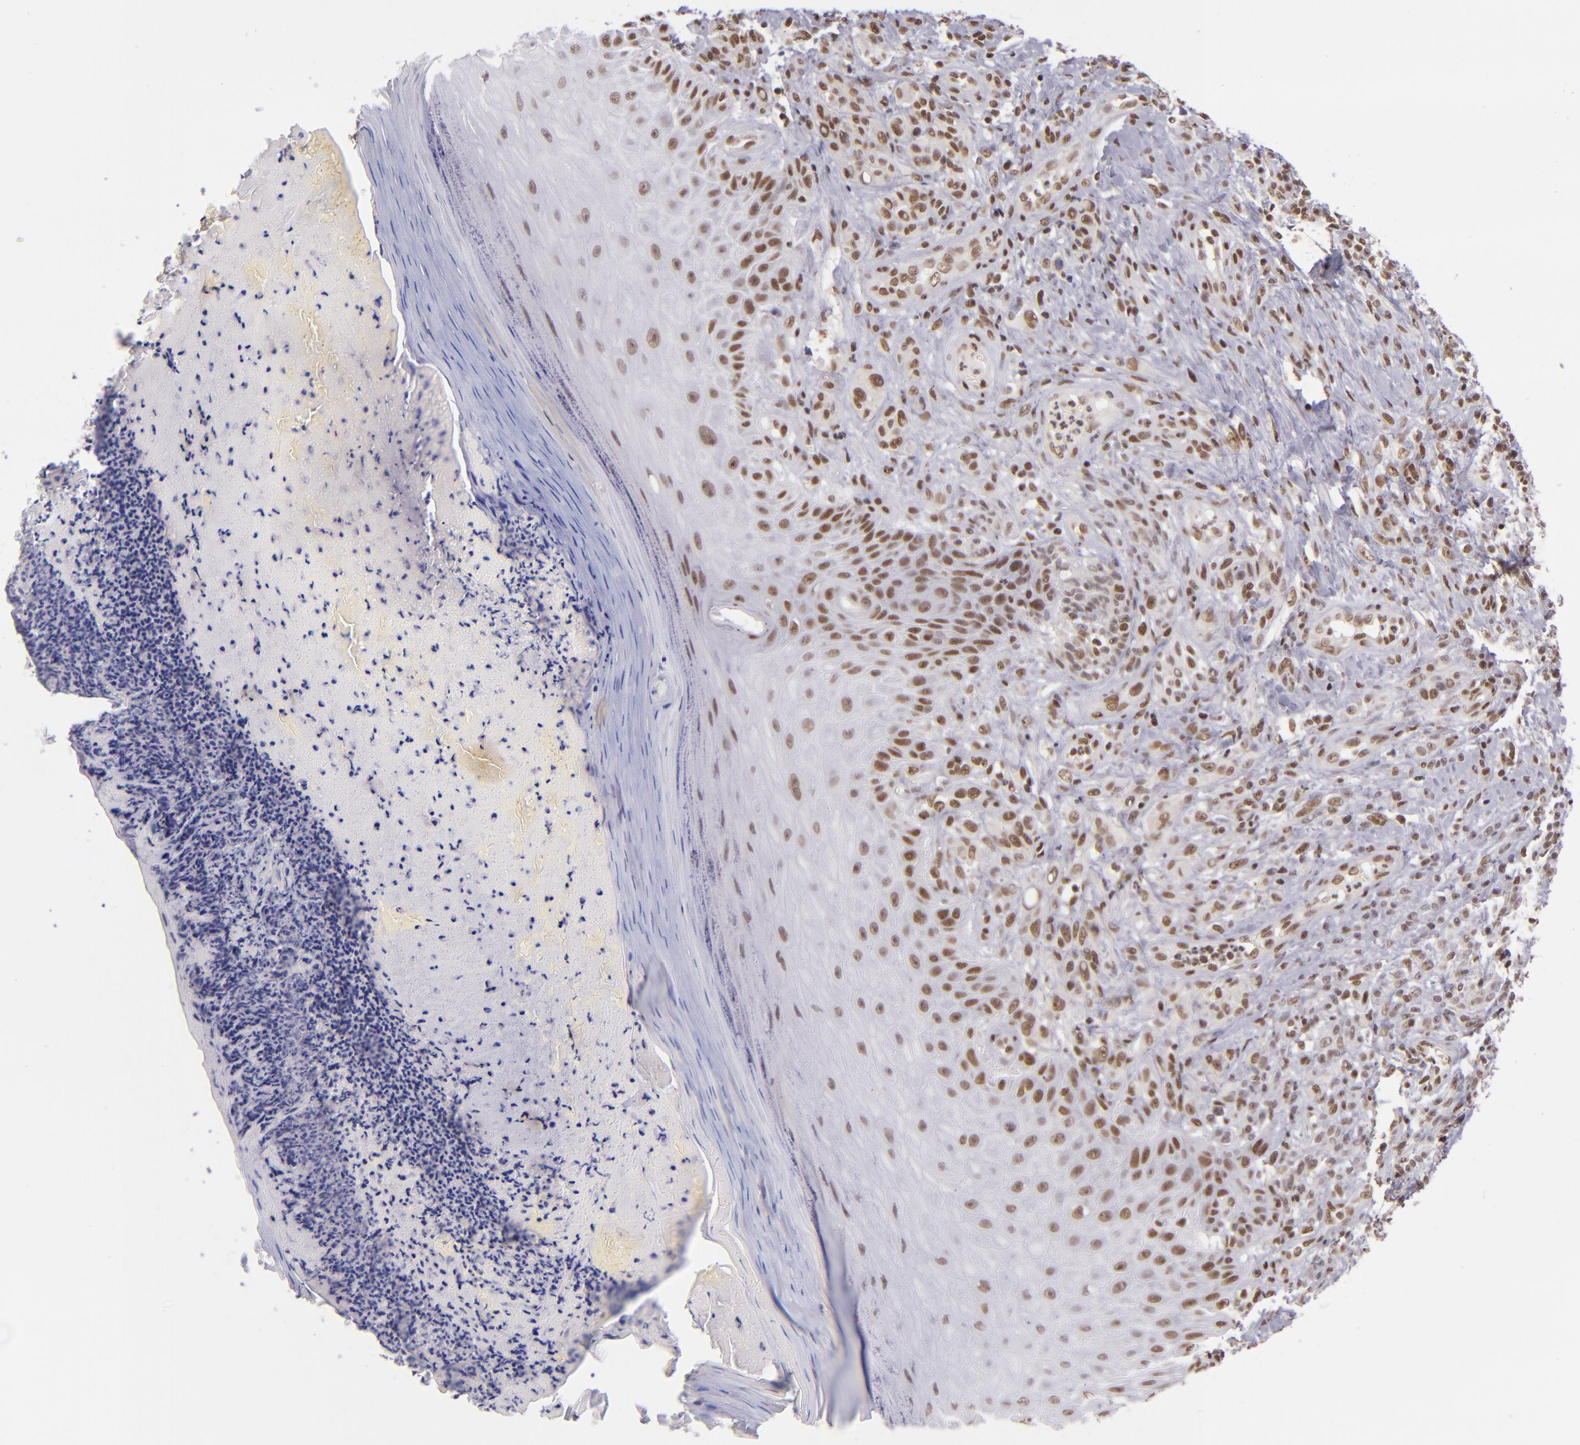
{"staining": {"intensity": "moderate", "quantity": ">75%", "location": "nuclear"}, "tissue": "melanoma", "cell_type": "Tumor cells", "image_type": "cancer", "snomed": [{"axis": "morphology", "description": "Malignant melanoma, NOS"}, {"axis": "topography", "description": "Skin"}], "caption": "IHC staining of malignant melanoma, which reveals medium levels of moderate nuclear positivity in approximately >75% of tumor cells indicating moderate nuclear protein expression. The staining was performed using DAB (3,3'-diaminobenzidine) (brown) for protein detection and nuclei were counterstained in hematoxylin (blue).", "gene": "ZNF148", "patient": {"sex": "male", "age": 57}}